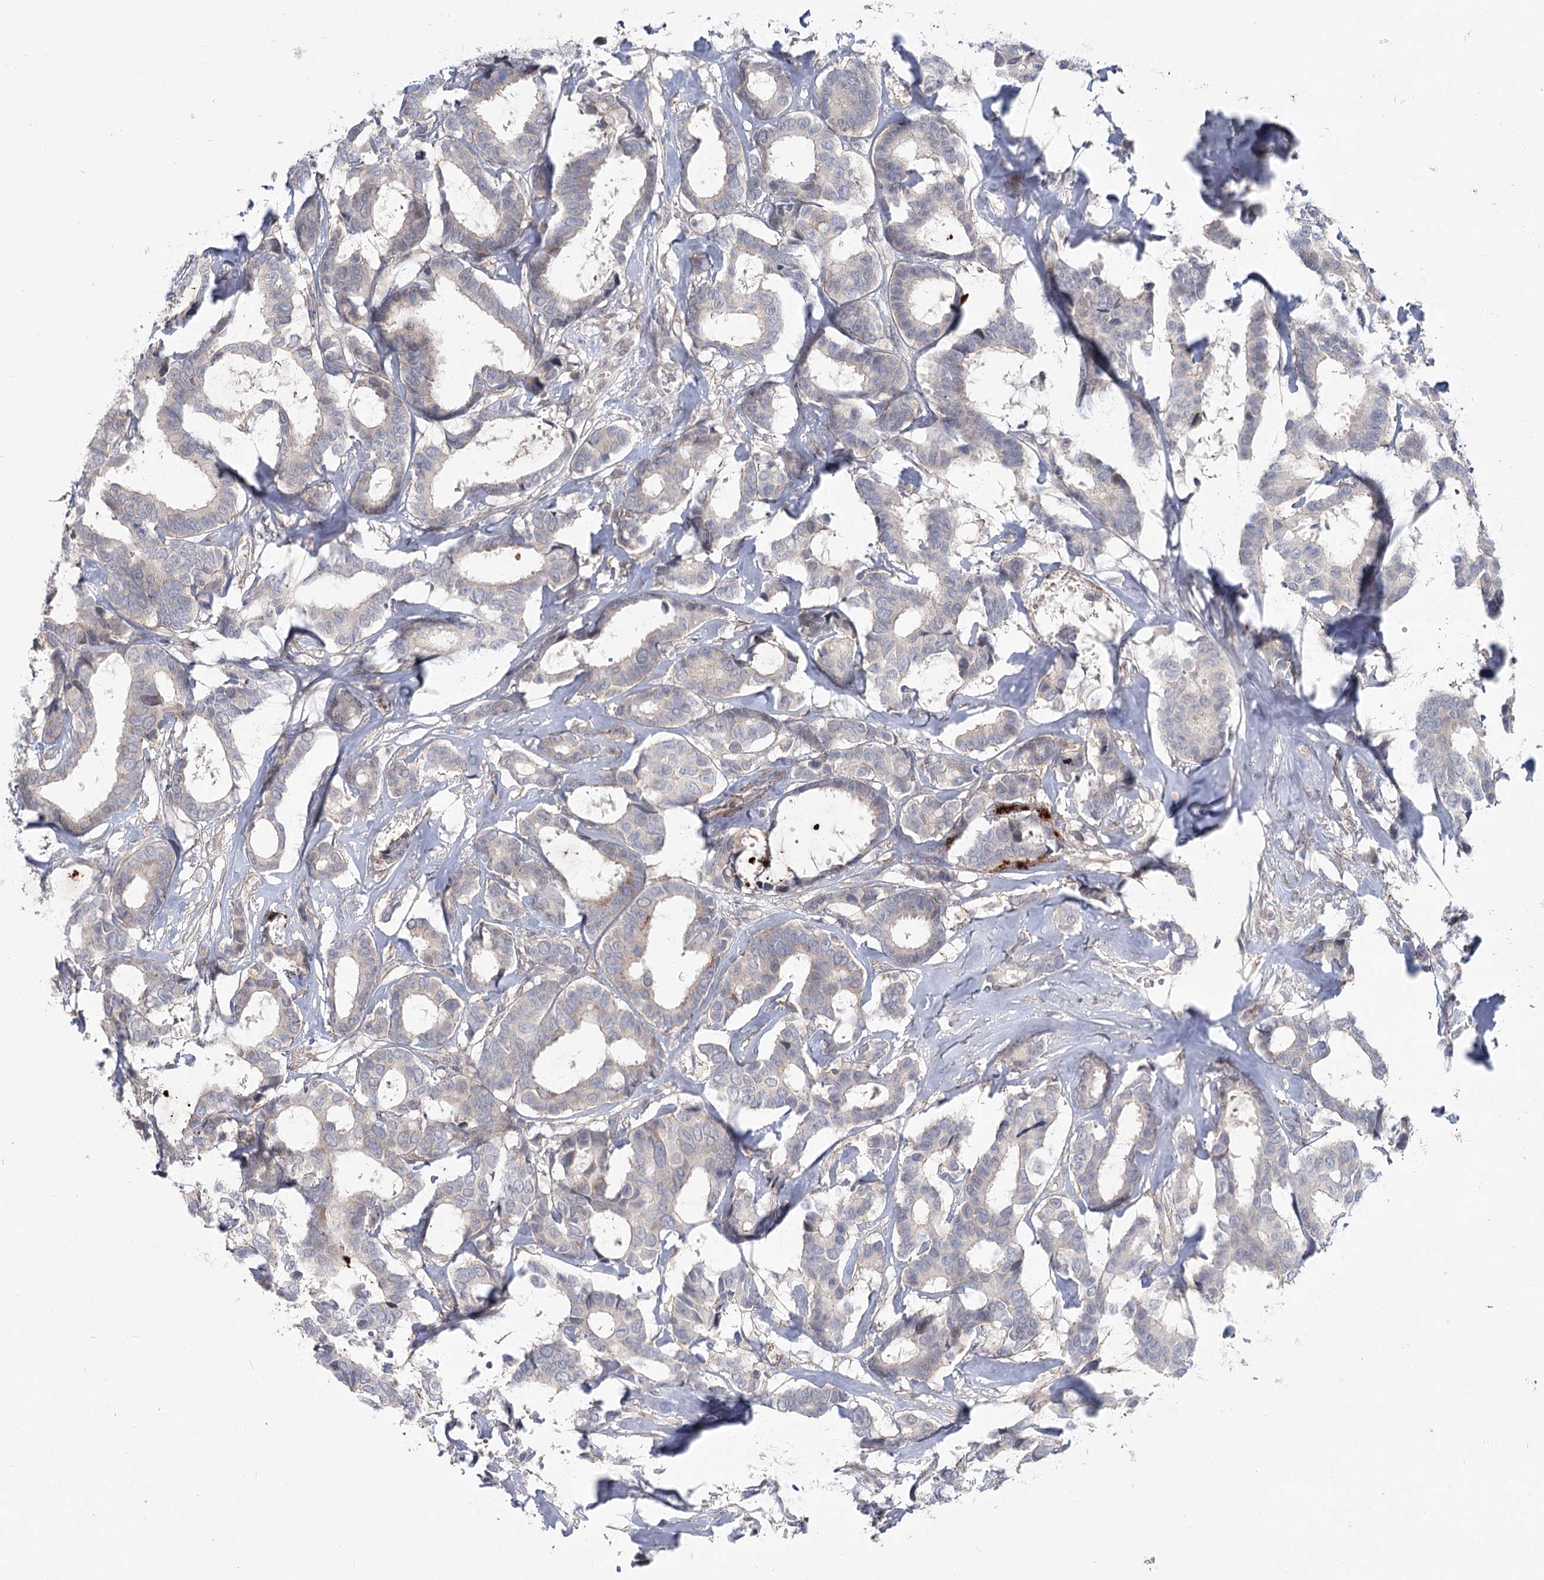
{"staining": {"intensity": "negative", "quantity": "none", "location": "none"}, "tissue": "breast cancer", "cell_type": "Tumor cells", "image_type": "cancer", "snomed": [{"axis": "morphology", "description": "Duct carcinoma"}, {"axis": "topography", "description": "Breast"}], "caption": "DAB (3,3'-diaminobenzidine) immunohistochemical staining of breast cancer (intraductal carcinoma) reveals no significant staining in tumor cells.", "gene": "SPINK13", "patient": {"sex": "female", "age": 87}}